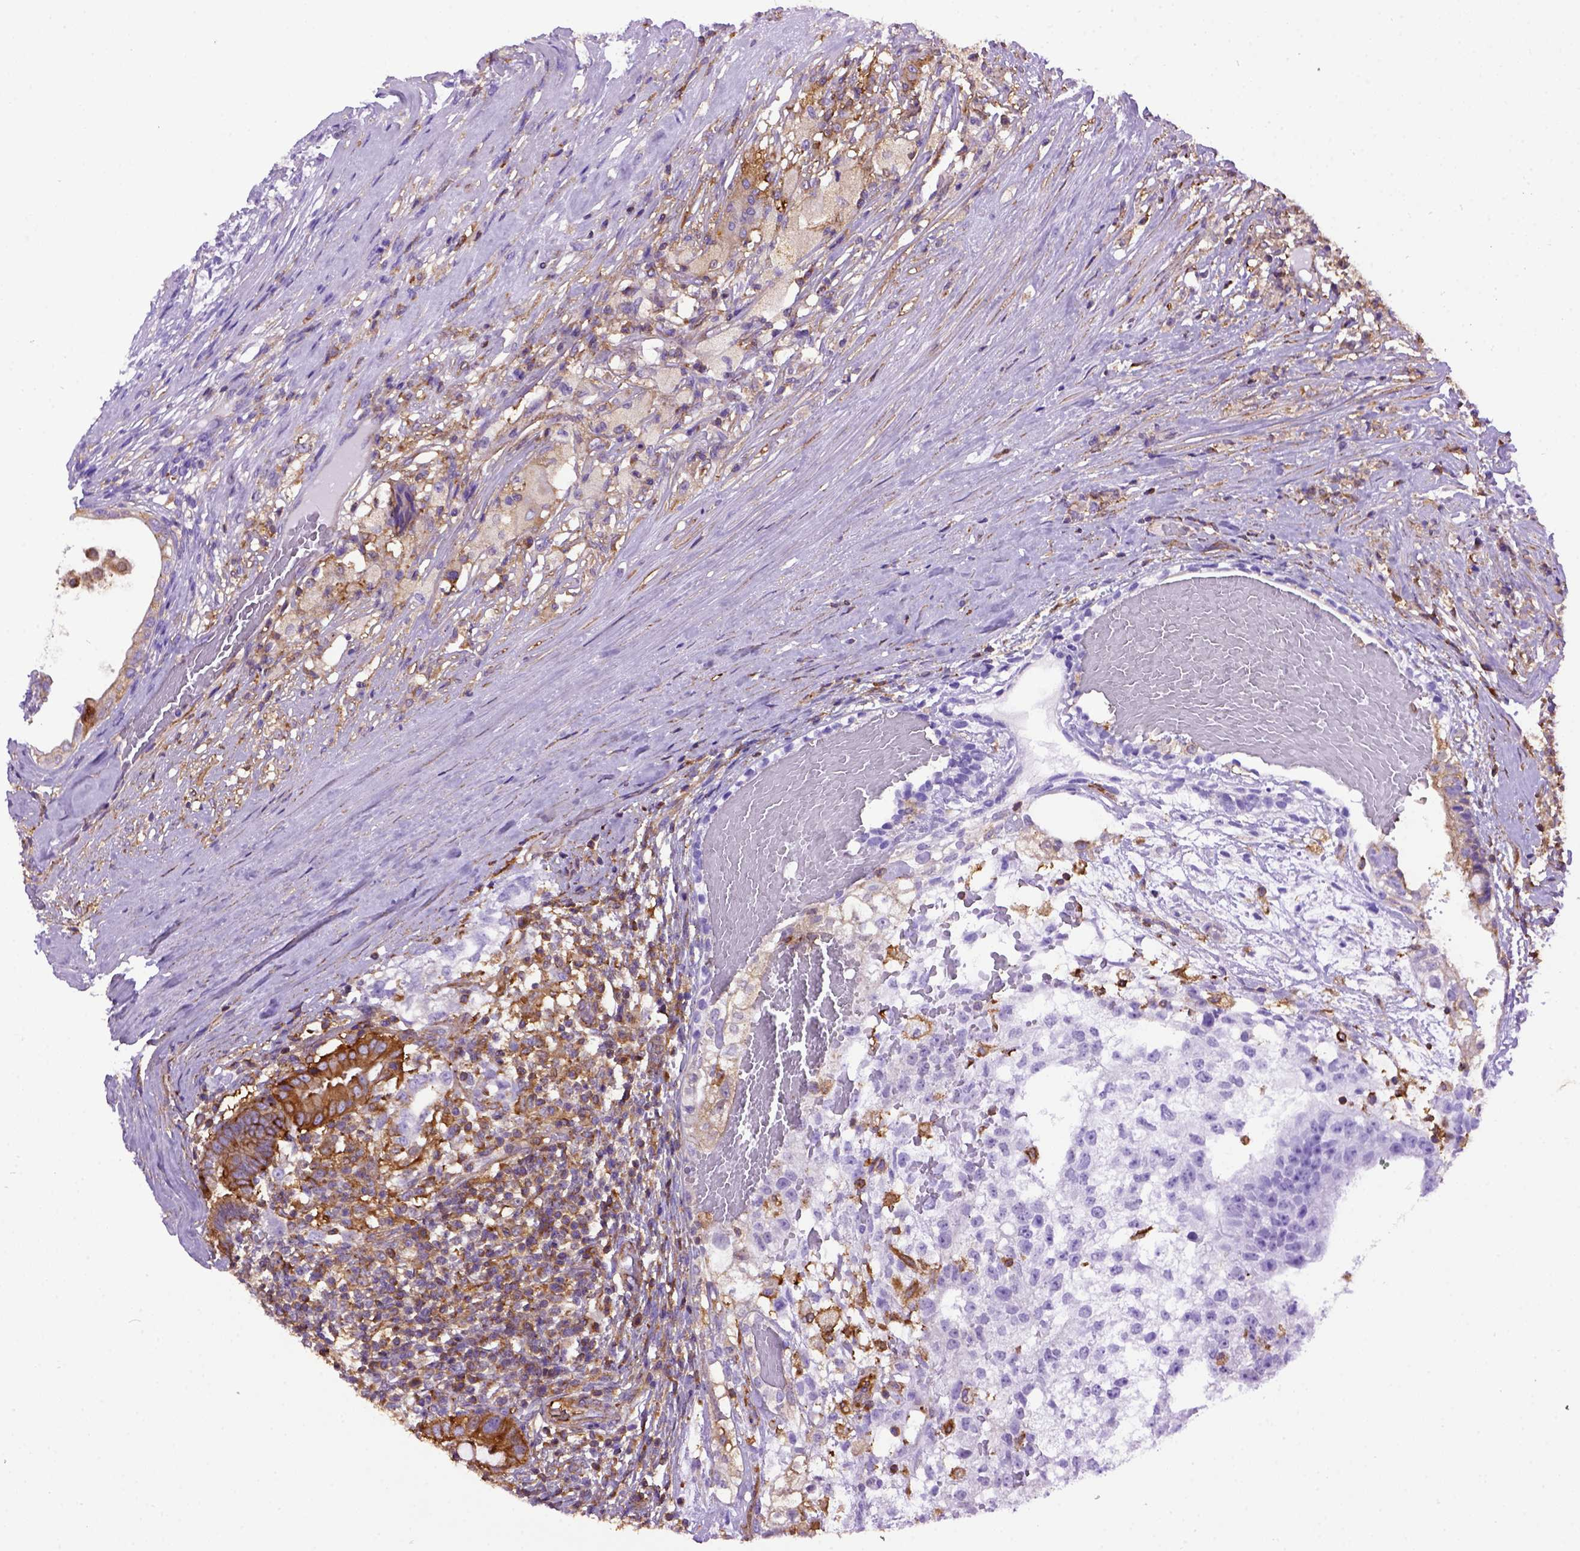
{"staining": {"intensity": "negative", "quantity": "none", "location": "none"}, "tissue": "testis cancer", "cell_type": "Tumor cells", "image_type": "cancer", "snomed": [{"axis": "morphology", "description": "Seminoma, NOS"}, {"axis": "morphology", "description": "Carcinoma, Embryonal, NOS"}, {"axis": "topography", "description": "Testis"}], "caption": "Tumor cells are negative for brown protein staining in embryonal carcinoma (testis).", "gene": "MVP", "patient": {"sex": "male", "age": 41}}